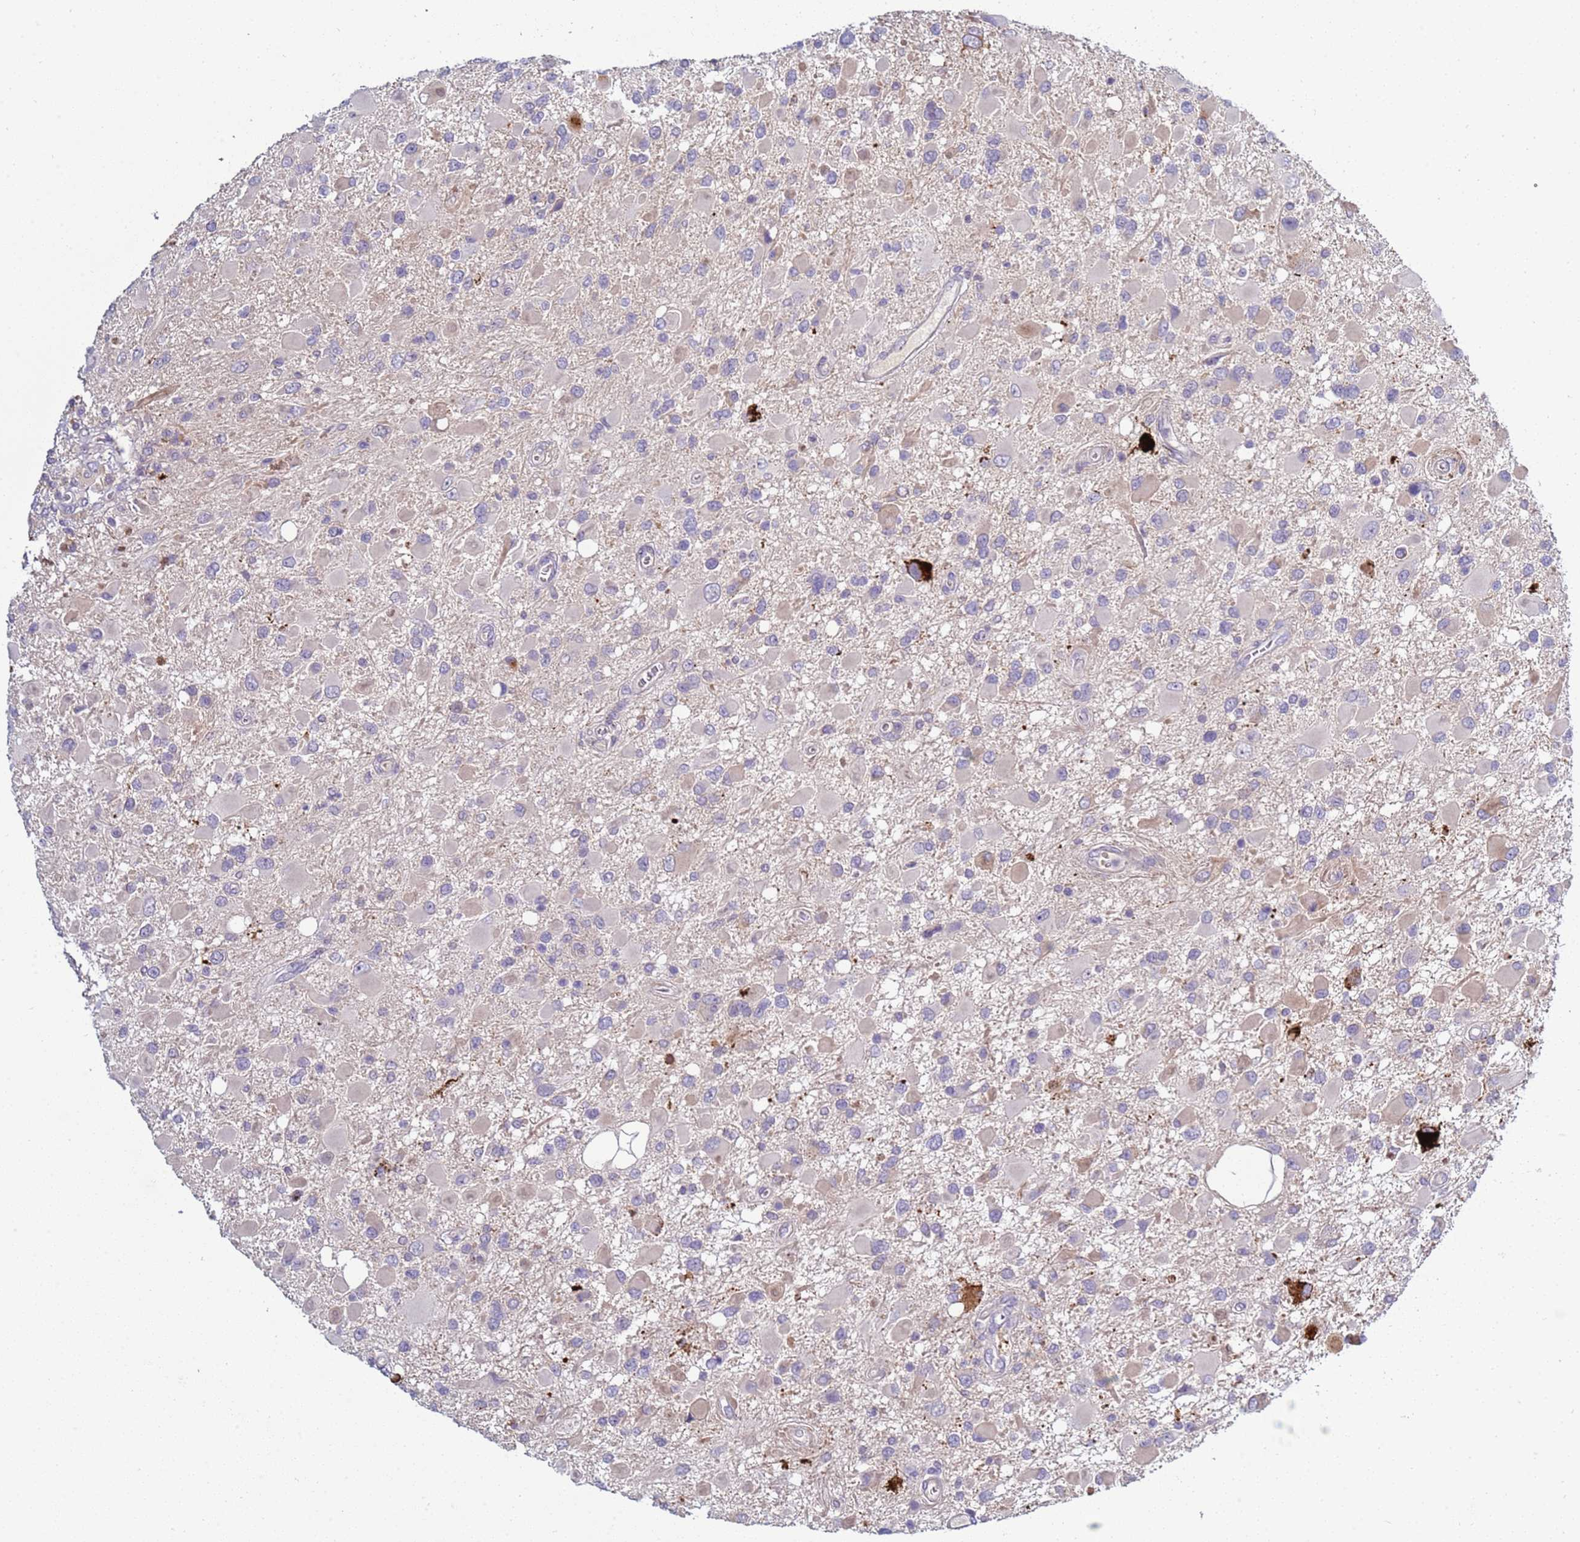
{"staining": {"intensity": "negative", "quantity": "none", "location": "none"}, "tissue": "glioma", "cell_type": "Tumor cells", "image_type": "cancer", "snomed": [{"axis": "morphology", "description": "Glioma, malignant, High grade"}, {"axis": "topography", "description": "Brain"}], "caption": "An immunohistochemistry (IHC) photomicrograph of glioma is shown. There is no staining in tumor cells of glioma. Brightfield microscopy of IHC stained with DAB (brown) and hematoxylin (blue), captured at high magnification.", "gene": "TRIM51", "patient": {"sex": "male", "age": 53}}